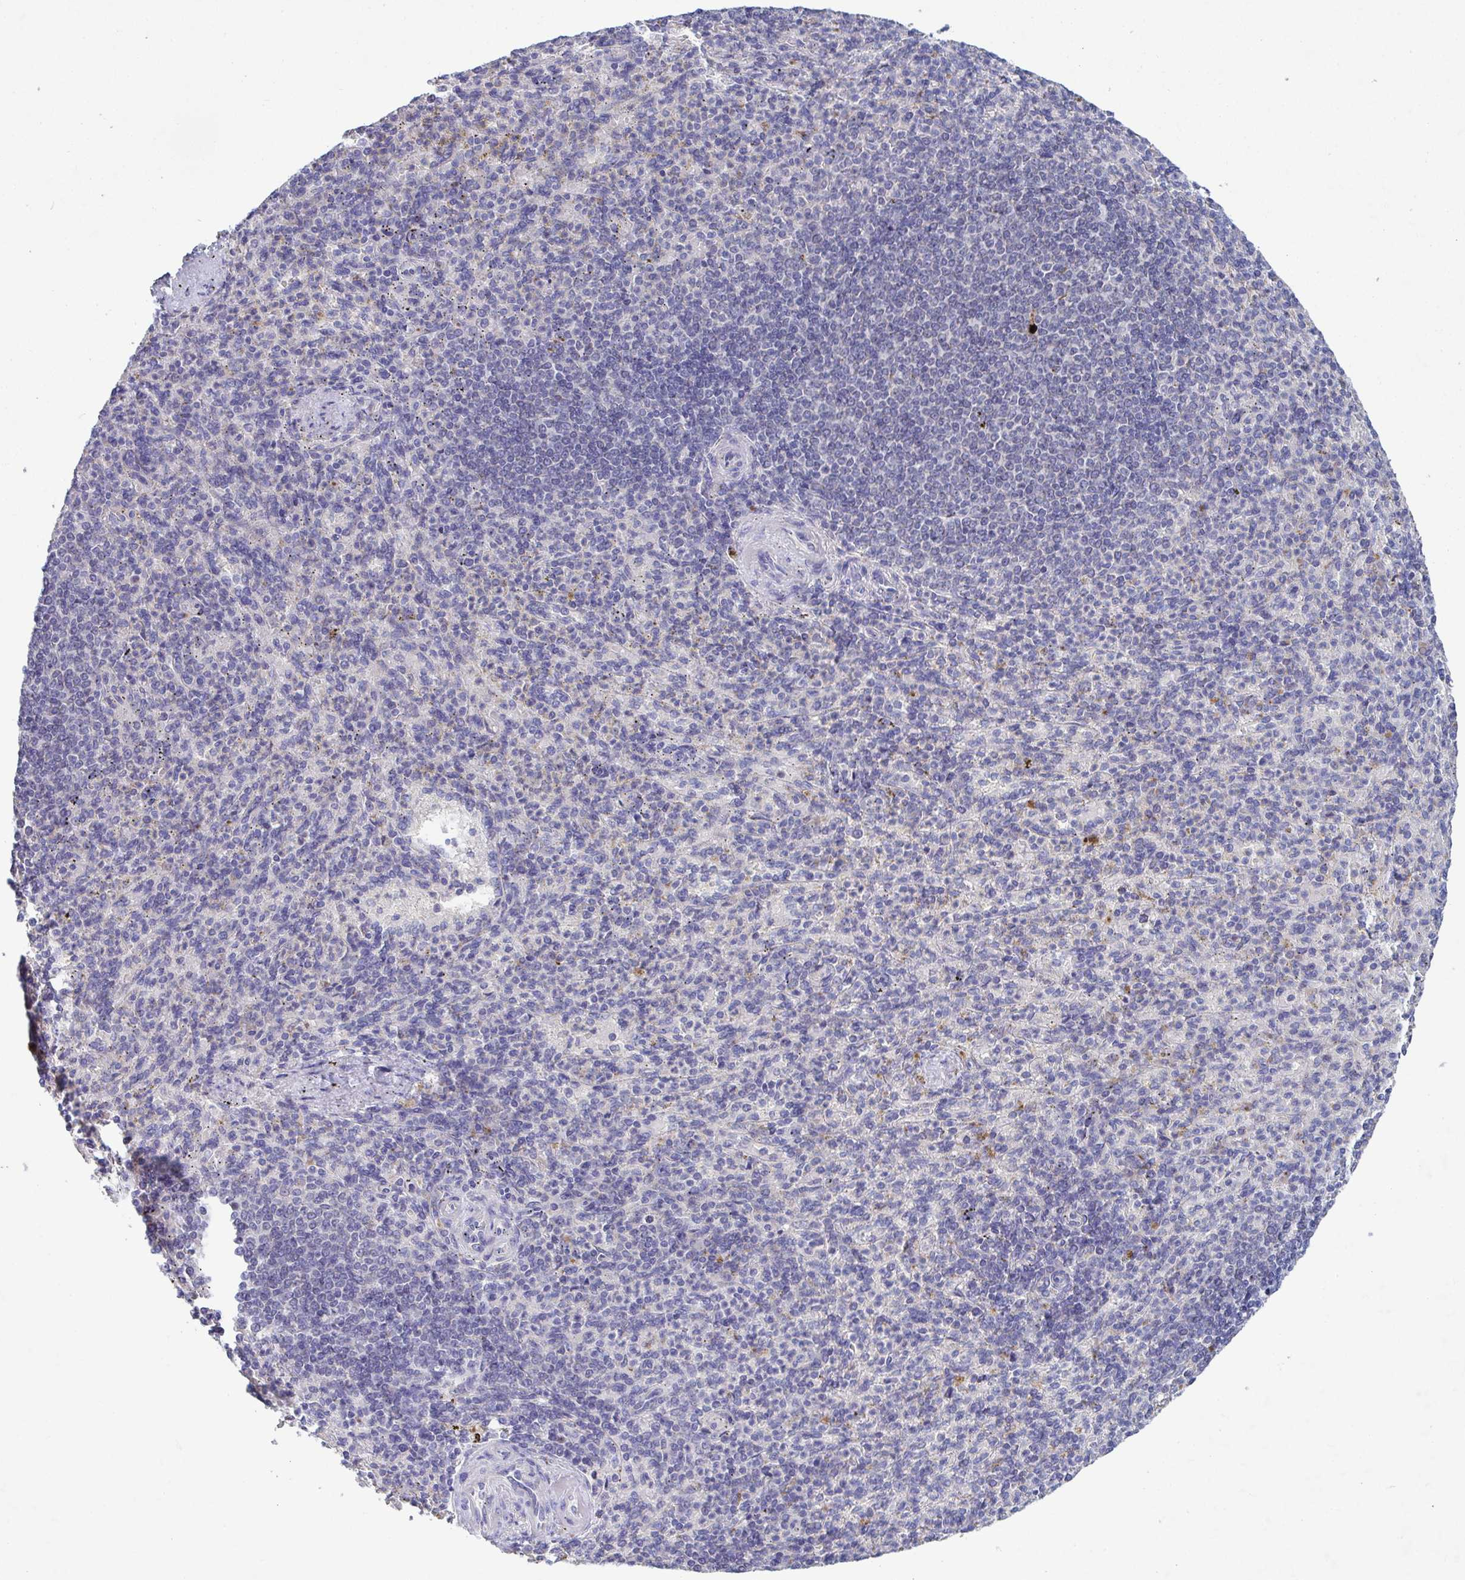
{"staining": {"intensity": "negative", "quantity": "none", "location": "none"}, "tissue": "spleen", "cell_type": "Cells in red pulp", "image_type": "normal", "snomed": [{"axis": "morphology", "description": "Normal tissue, NOS"}, {"axis": "topography", "description": "Spleen"}], "caption": "Histopathology image shows no significant protein positivity in cells in red pulp of benign spleen. (DAB (3,3'-diaminobenzidine) IHC, high magnification).", "gene": "GALNT13", "patient": {"sex": "female", "age": 74}}